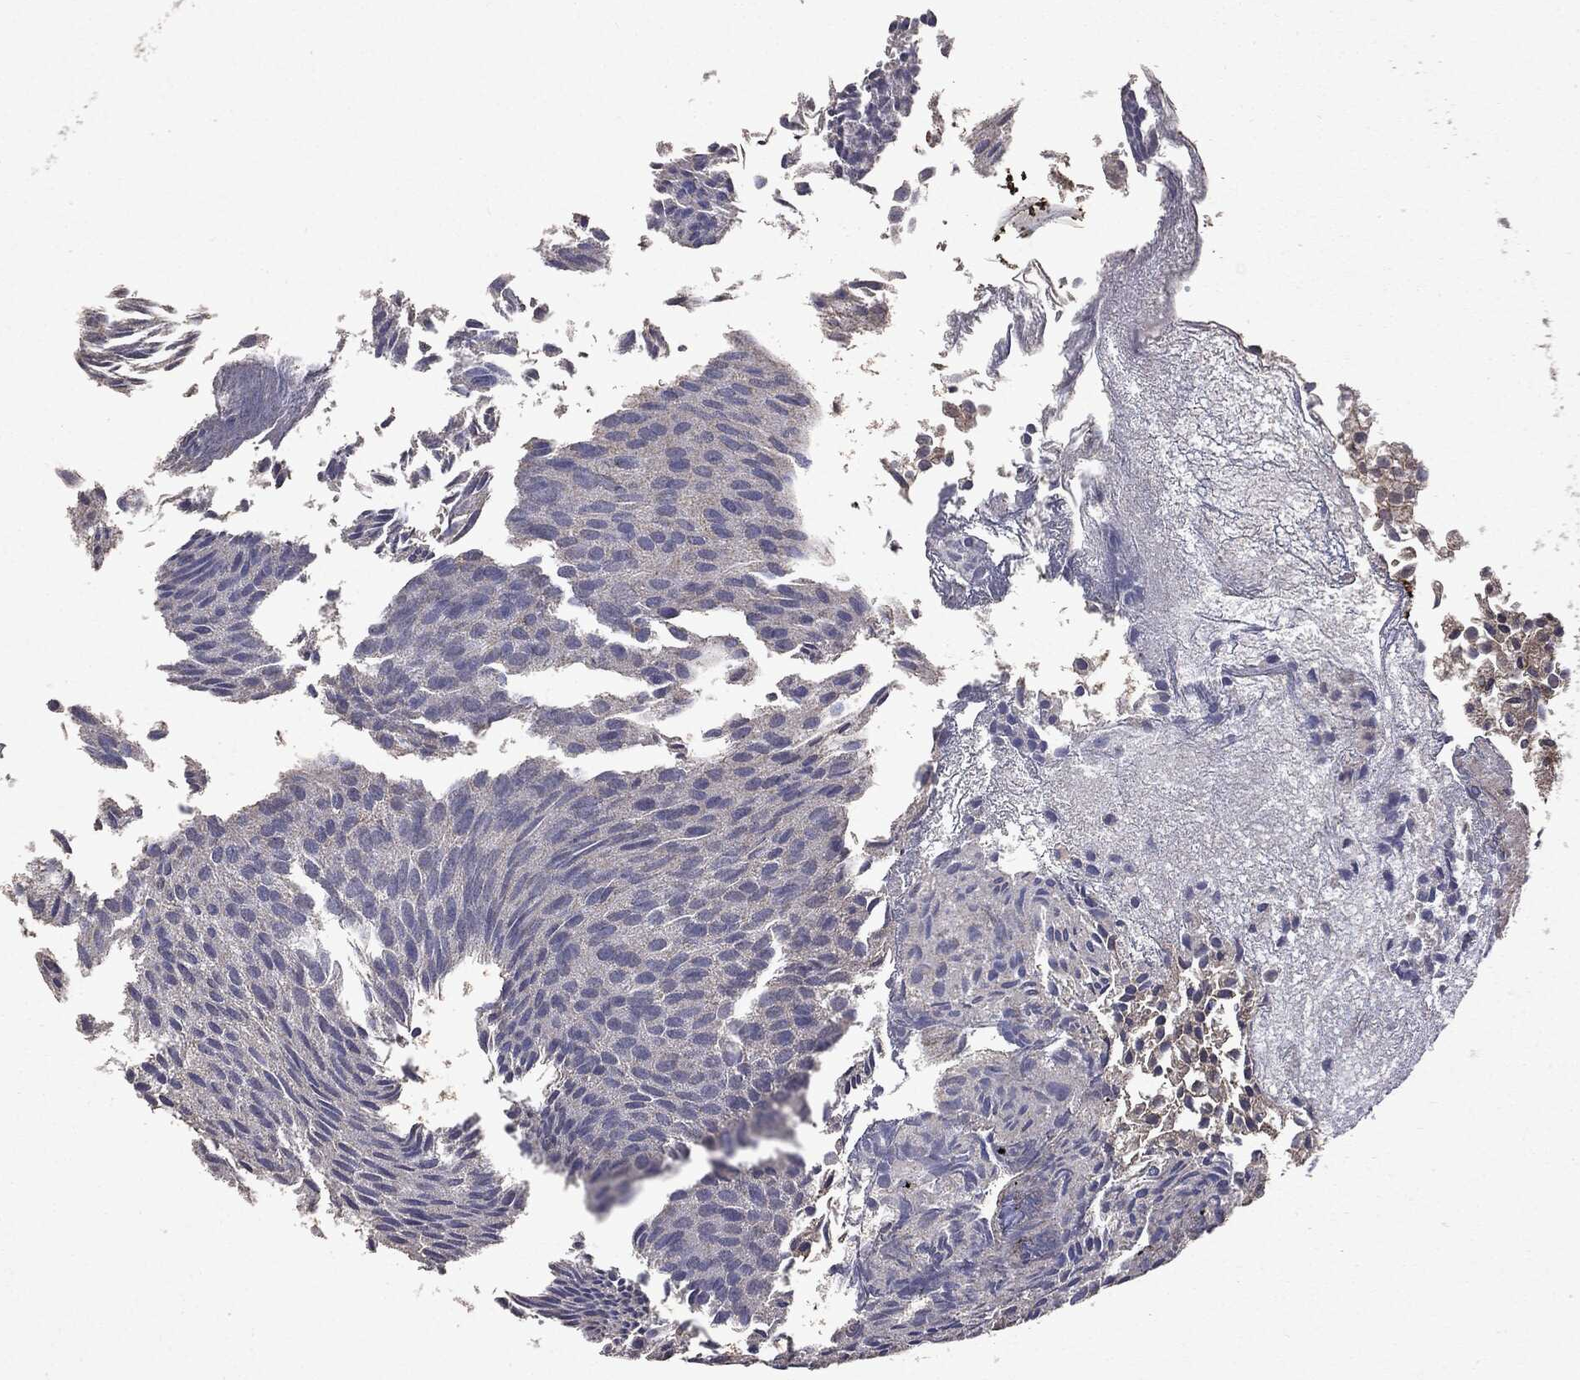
{"staining": {"intensity": "negative", "quantity": "none", "location": "none"}, "tissue": "urothelial cancer", "cell_type": "Tumor cells", "image_type": "cancer", "snomed": [{"axis": "morphology", "description": "Urothelial carcinoma, Low grade"}, {"axis": "topography", "description": "Urinary bladder"}], "caption": "An image of urothelial cancer stained for a protein demonstrates no brown staining in tumor cells.", "gene": "PTEN", "patient": {"sex": "male", "age": 89}}